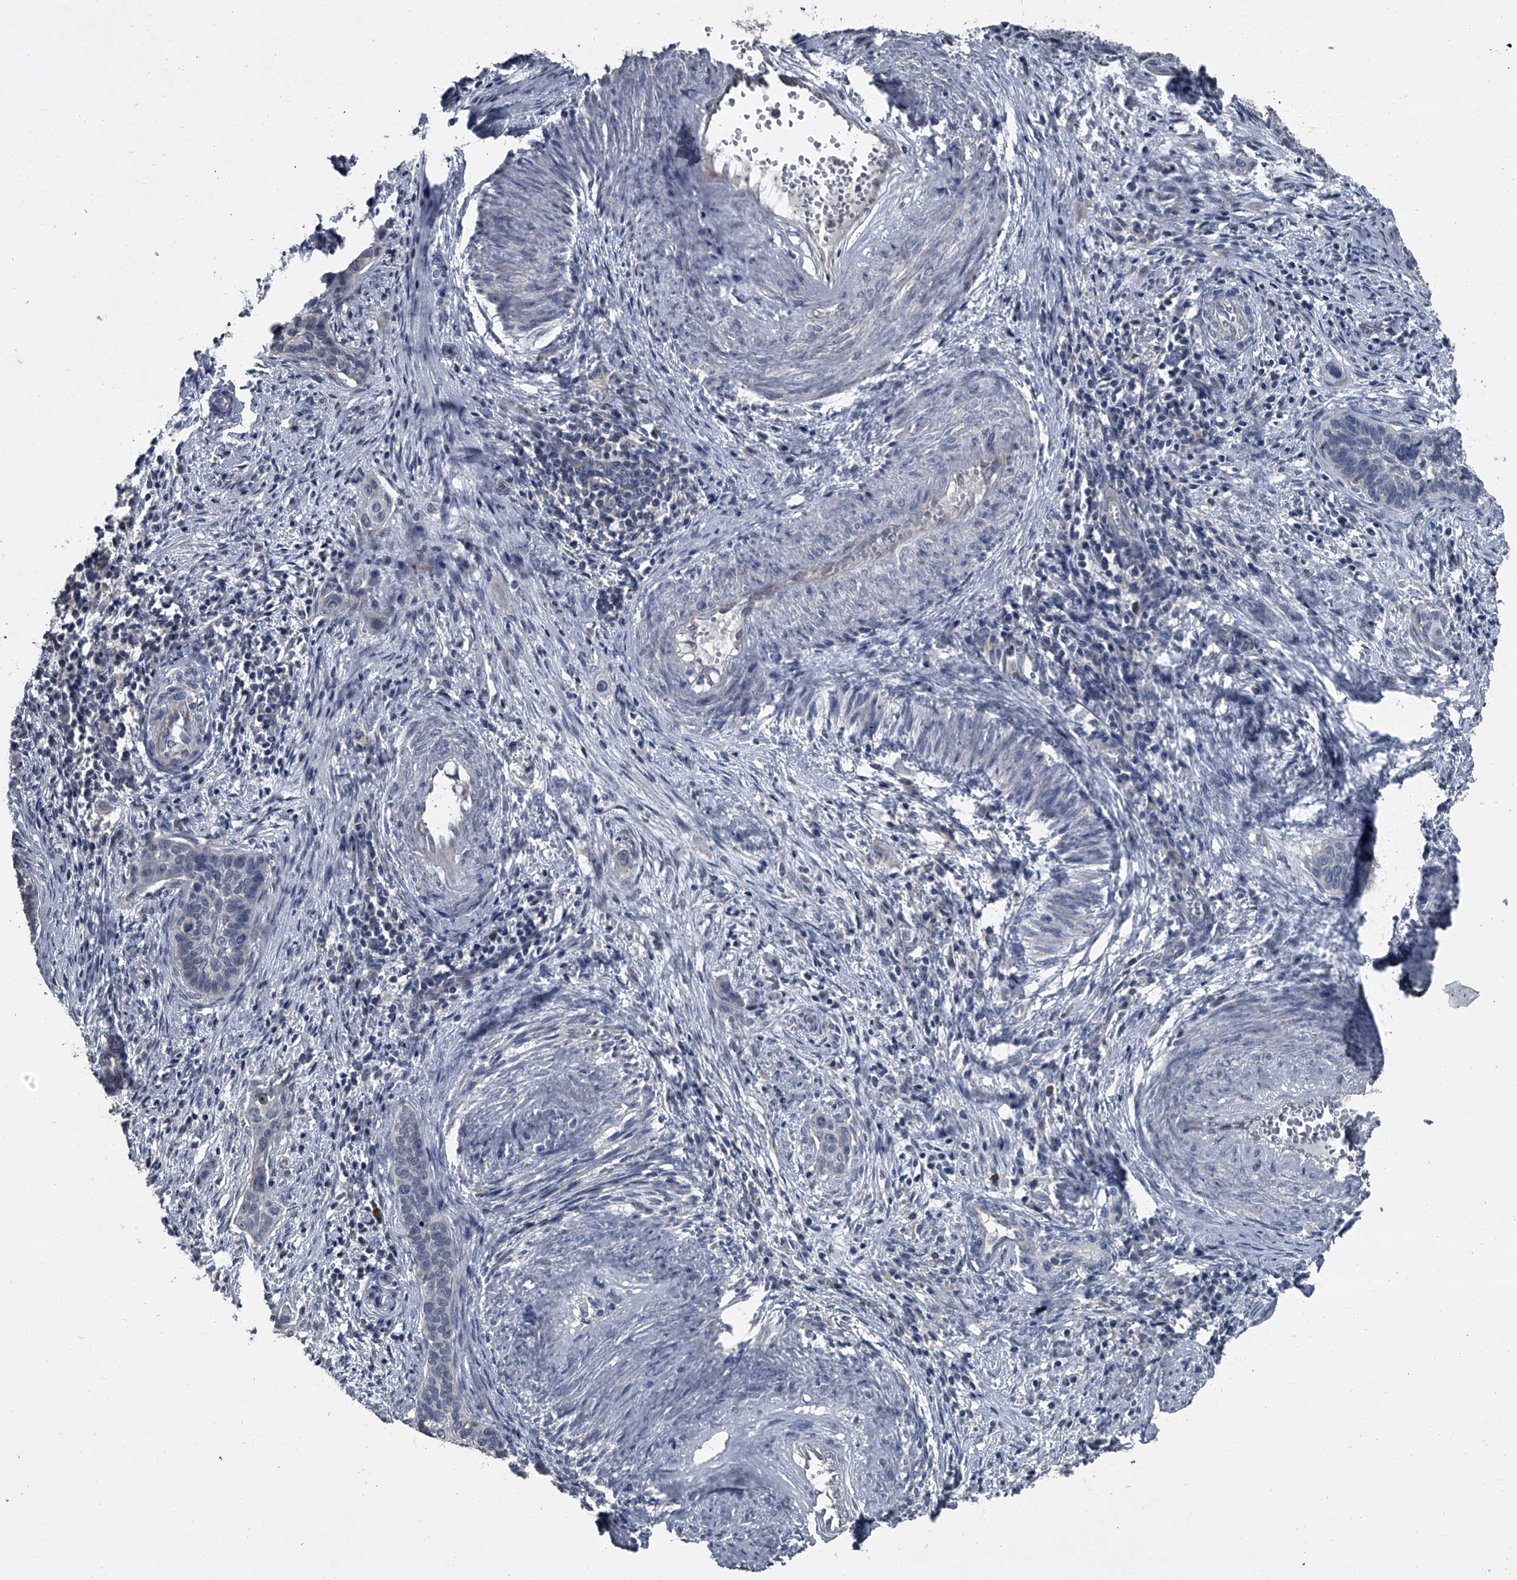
{"staining": {"intensity": "negative", "quantity": "none", "location": "none"}, "tissue": "cervical cancer", "cell_type": "Tumor cells", "image_type": "cancer", "snomed": [{"axis": "morphology", "description": "Squamous cell carcinoma, NOS"}, {"axis": "topography", "description": "Cervix"}], "caption": "Immunohistochemical staining of squamous cell carcinoma (cervical) shows no significant staining in tumor cells.", "gene": "HEPHL1", "patient": {"sex": "female", "age": 33}}